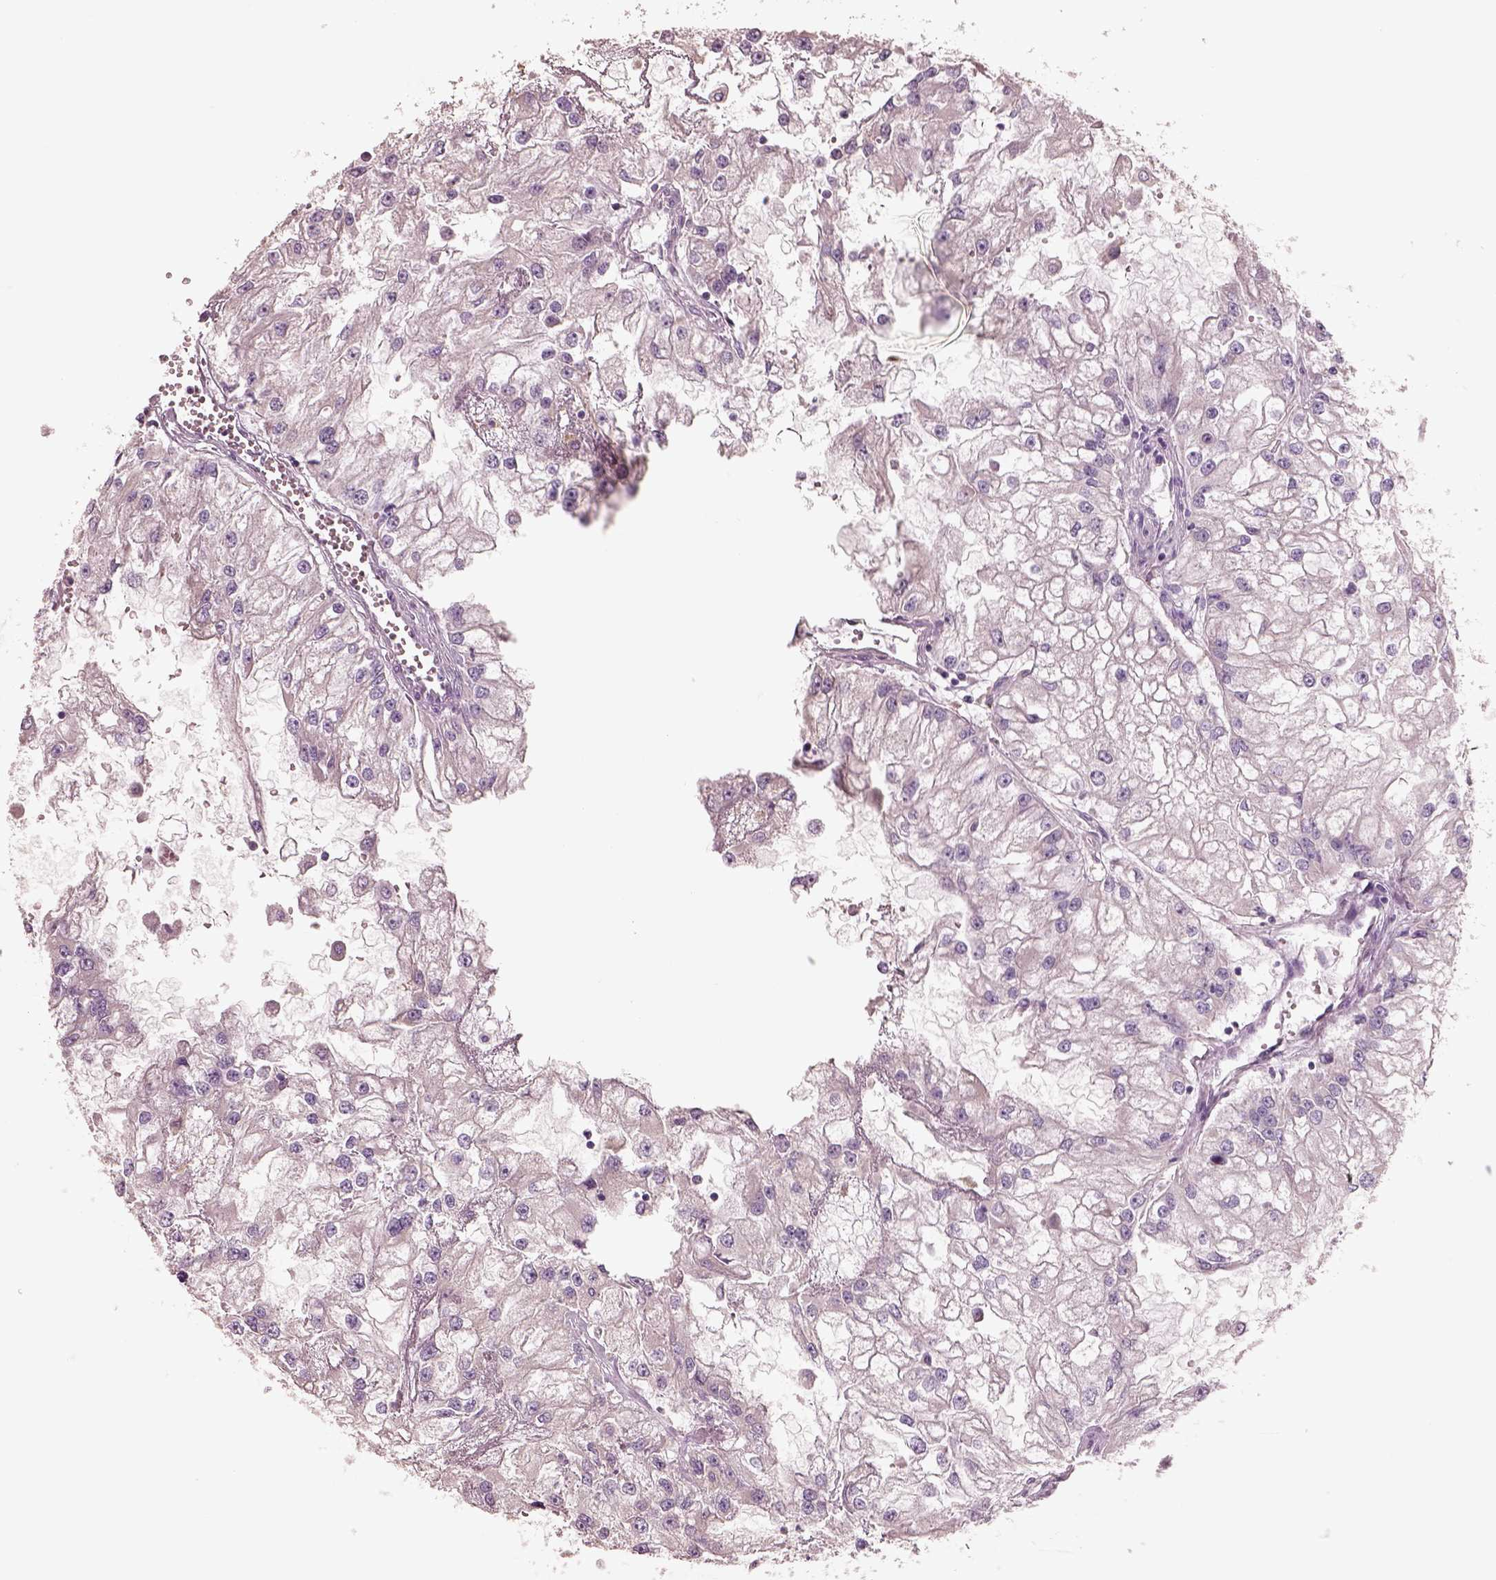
{"staining": {"intensity": "negative", "quantity": "none", "location": "none"}, "tissue": "renal cancer", "cell_type": "Tumor cells", "image_type": "cancer", "snomed": [{"axis": "morphology", "description": "Adenocarcinoma, NOS"}, {"axis": "topography", "description": "Kidney"}], "caption": "Immunohistochemistry (IHC) micrograph of neoplastic tissue: human renal cancer stained with DAB shows no significant protein staining in tumor cells.", "gene": "PNOC", "patient": {"sex": "male", "age": 59}}